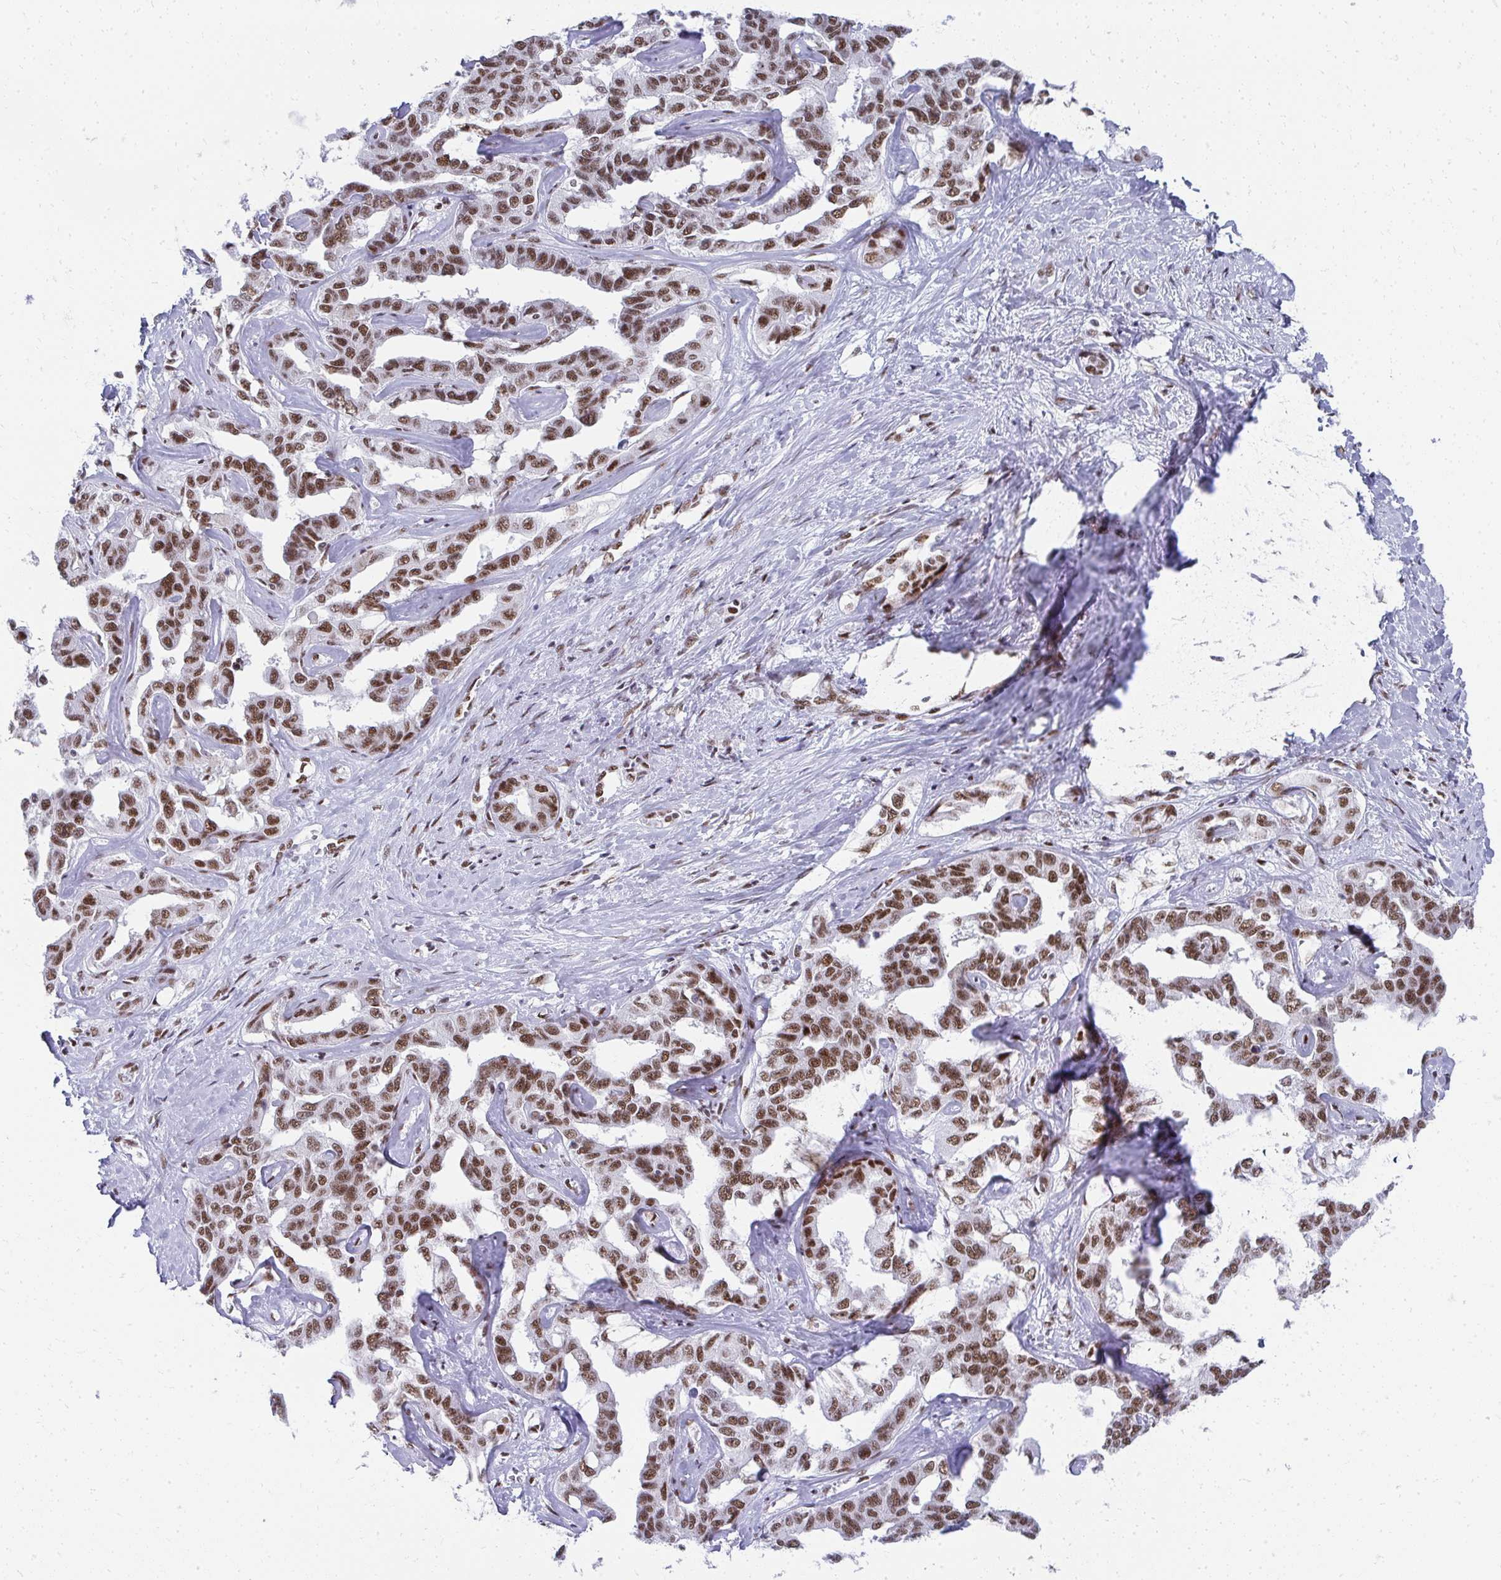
{"staining": {"intensity": "moderate", "quantity": ">75%", "location": "nuclear"}, "tissue": "liver cancer", "cell_type": "Tumor cells", "image_type": "cancer", "snomed": [{"axis": "morphology", "description": "Cholangiocarcinoma"}, {"axis": "topography", "description": "Liver"}], "caption": "Liver cancer tissue shows moderate nuclear positivity in approximately >75% of tumor cells", "gene": "CREBBP", "patient": {"sex": "male", "age": 59}}